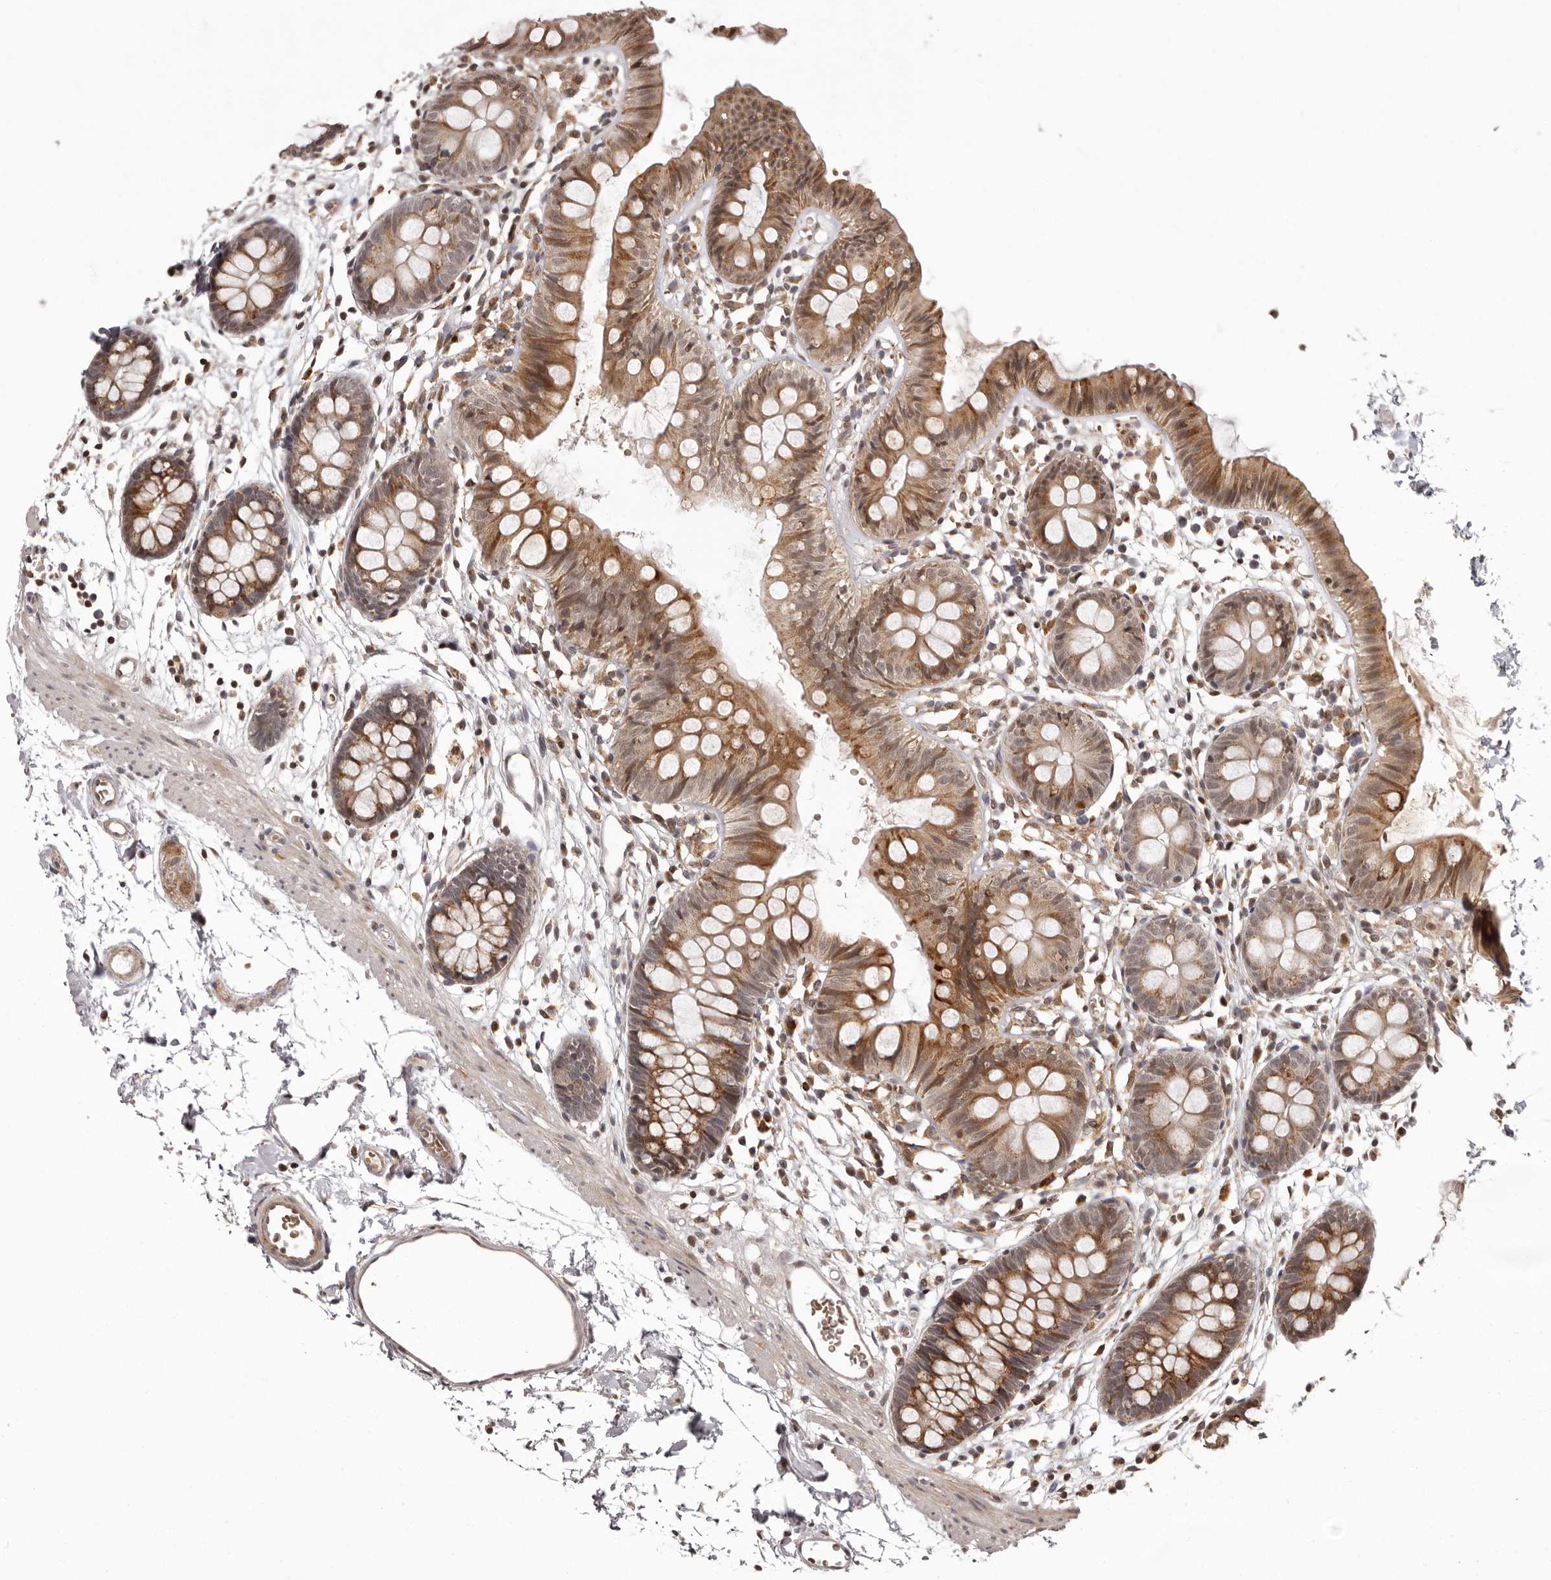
{"staining": {"intensity": "moderate", "quantity": ">75%", "location": "cytoplasmic/membranous"}, "tissue": "colon", "cell_type": "Endothelial cells", "image_type": "normal", "snomed": [{"axis": "morphology", "description": "Normal tissue, NOS"}, {"axis": "topography", "description": "Colon"}], "caption": "Colon stained for a protein (brown) displays moderate cytoplasmic/membranous positive positivity in approximately >75% of endothelial cells.", "gene": "IL32", "patient": {"sex": "male", "age": 56}}